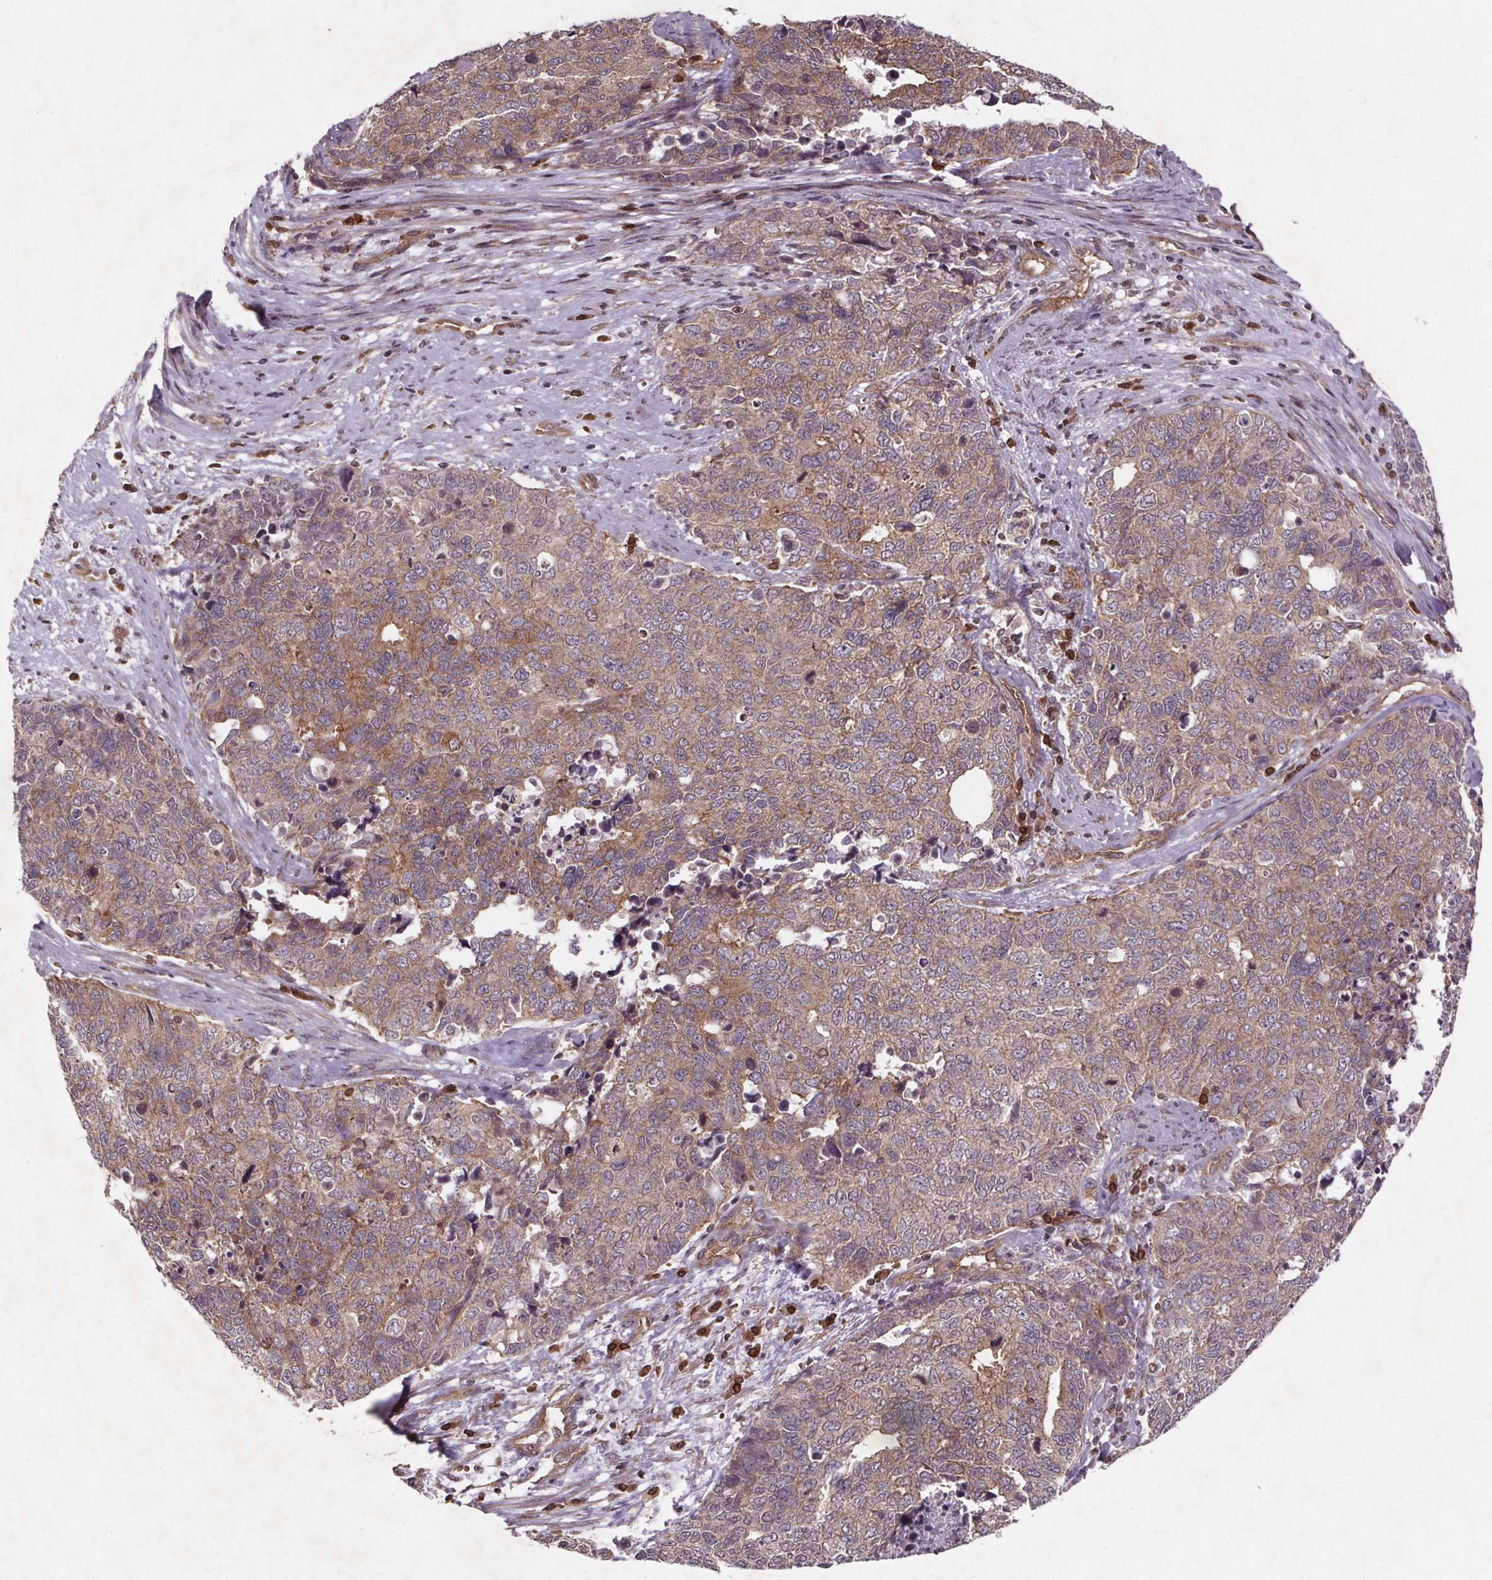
{"staining": {"intensity": "weak", "quantity": "25%-75%", "location": "cytoplasmic/membranous"}, "tissue": "cervical cancer", "cell_type": "Tumor cells", "image_type": "cancer", "snomed": [{"axis": "morphology", "description": "Adenocarcinoma, NOS"}, {"axis": "topography", "description": "Cervix"}], "caption": "Immunohistochemistry (IHC) histopathology image of cervical adenocarcinoma stained for a protein (brown), which exhibits low levels of weak cytoplasmic/membranous staining in about 25%-75% of tumor cells.", "gene": "STRN3", "patient": {"sex": "female", "age": 63}}